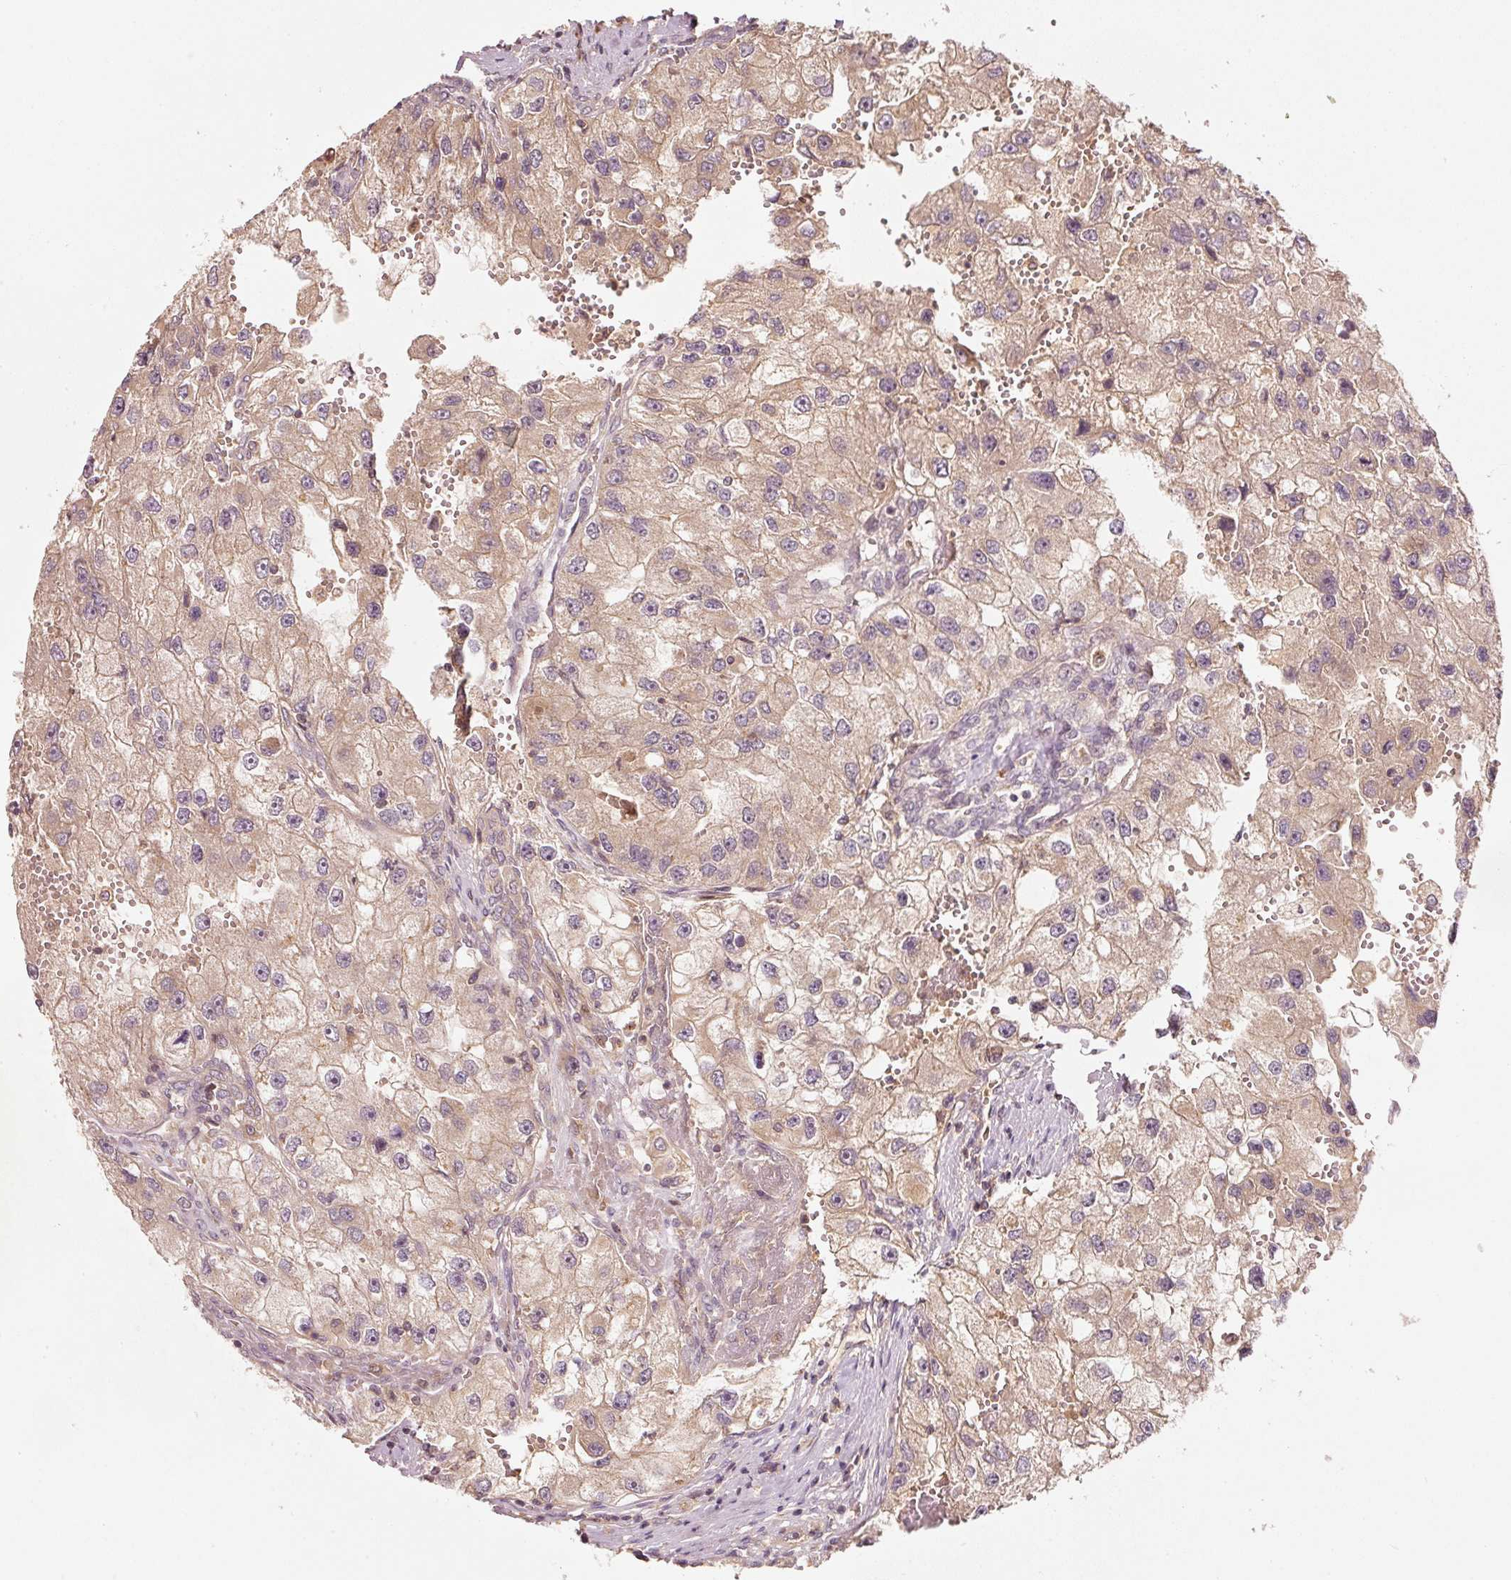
{"staining": {"intensity": "weak", "quantity": ">75%", "location": "cytoplasmic/membranous"}, "tissue": "renal cancer", "cell_type": "Tumor cells", "image_type": "cancer", "snomed": [{"axis": "morphology", "description": "Adenocarcinoma, NOS"}, {"axis": "topography", "description": "Kidney"}], "caption": "Tumor cells display weak cytoplasmic/membranous positivity in approximately >75% of cells in renal adenocarcinoma.", "gene": "RRAS2", "patient": {"sex": "male", "age": 63}}